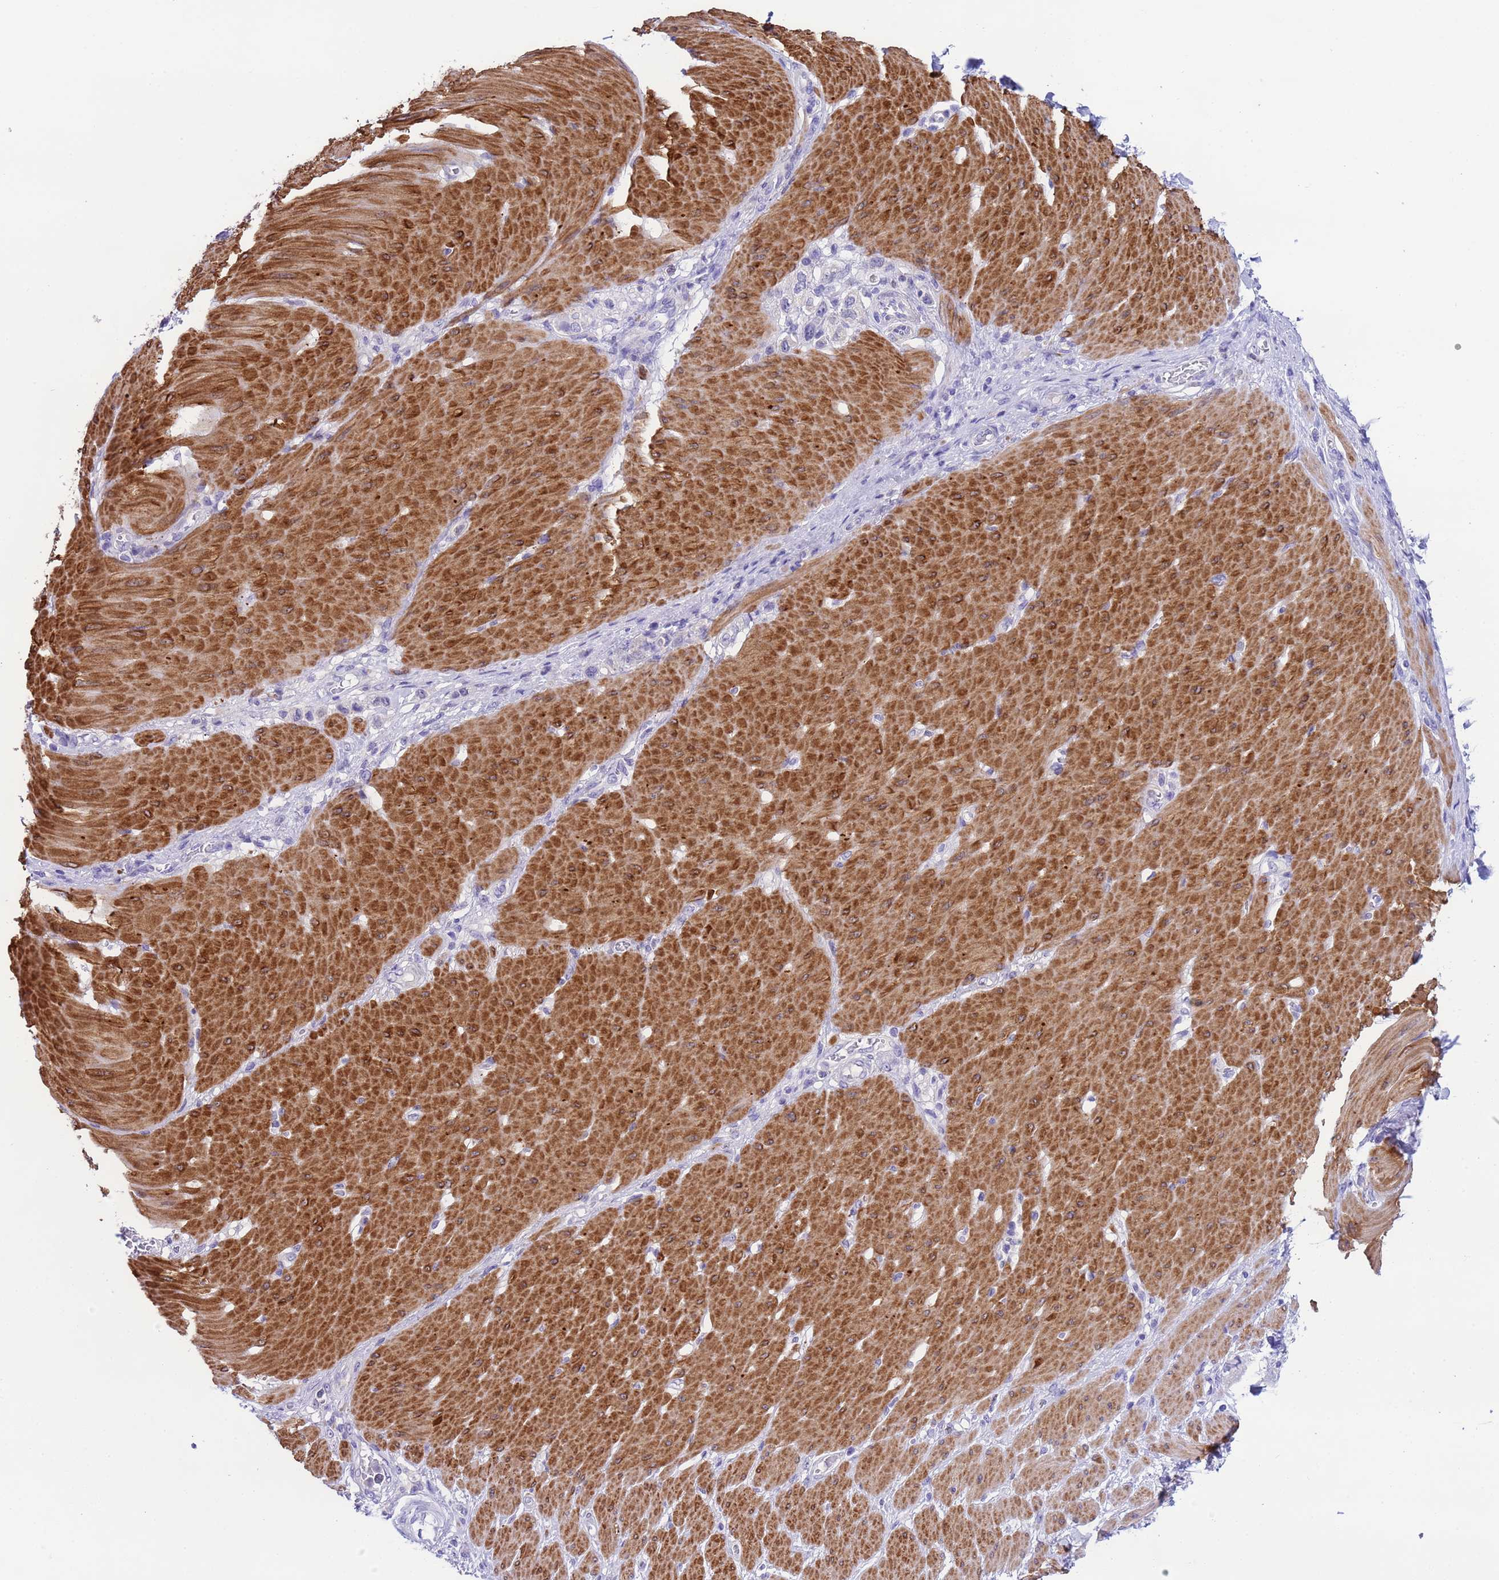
{"staining": {"intensity": "negative", "quantity": "none", "location": "none"}, "tissue": "stomach cancer", "cell_type": "Tumor cells", "image_type": "cancer", "snomed": [{"axis": "morphology", "description": "Normal tissue, NOS"}, {"axis": "morphology", "description": "Adenocarcinoma, NOS"}, {"axis": "topography", "description": "Stomach, upper"}, {"axis": "topography", "description": "Stomach"}], "caption": "This is an immunohistochemistry (IHC) photomicrograph of adenocarcinoma (stomach). There is no positivity in tumor cells.", "gene": "USP38", "patient": {"sex": "female", "age": 65}}